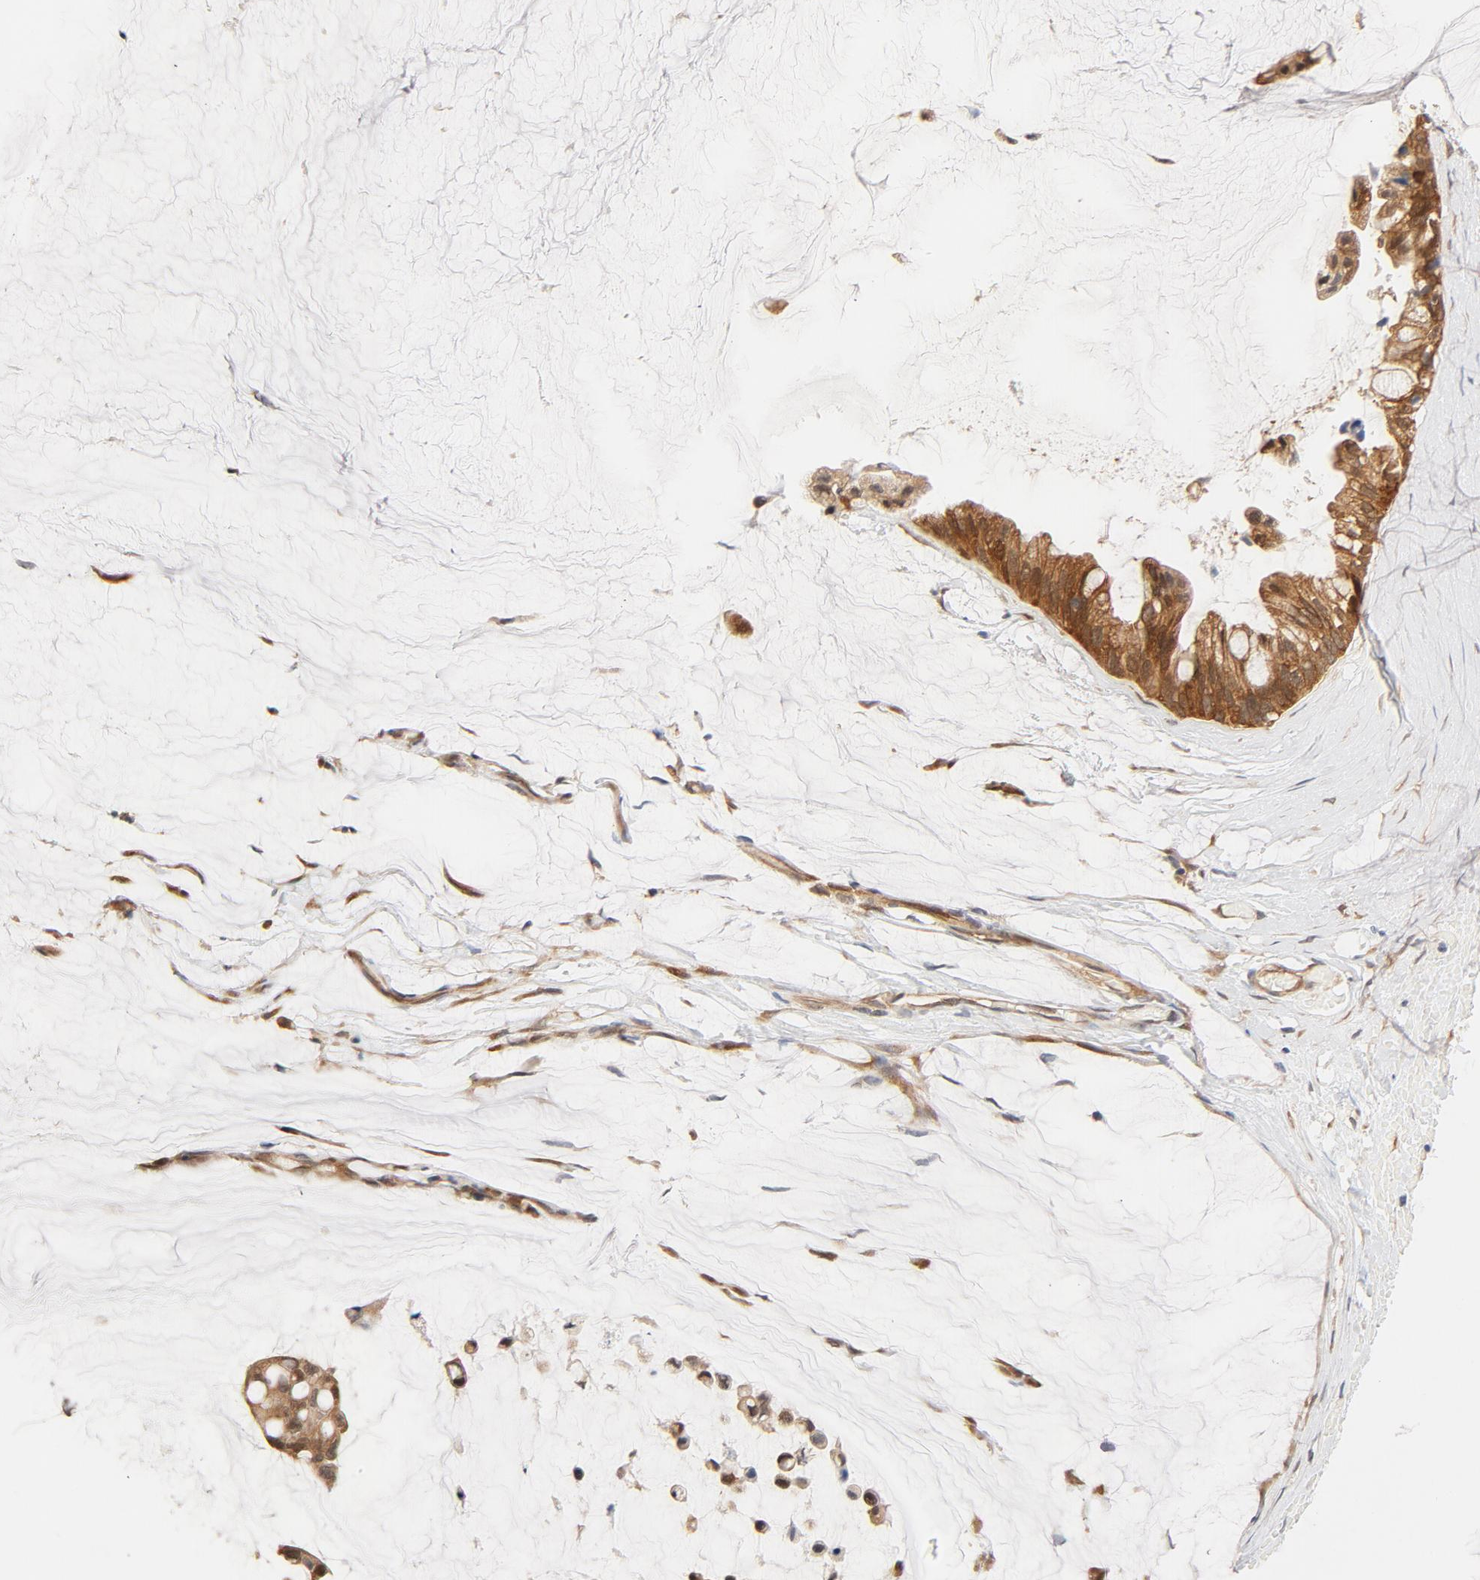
{"staining": {"intensity": "moderate", "quantity": ">75%", "location": "cytoplasmic/membranous"}, "tissue": "ovarian cancer", "cell_type": "Tumor cells", "image_type": "cancer", "snomed": [{"axis": "morphology", "description": "Cystadenocarcinoma, mucinous, NOS"}, {"axis": "topography", "description": "Ovary"}], "caption": "A brown stain shows moderate cytoplasmic/membranous expression of a protein in ovarian cancer tumor cells.", "gene": "EIF4E", "patient": {"sex": "female", "age": 39}}